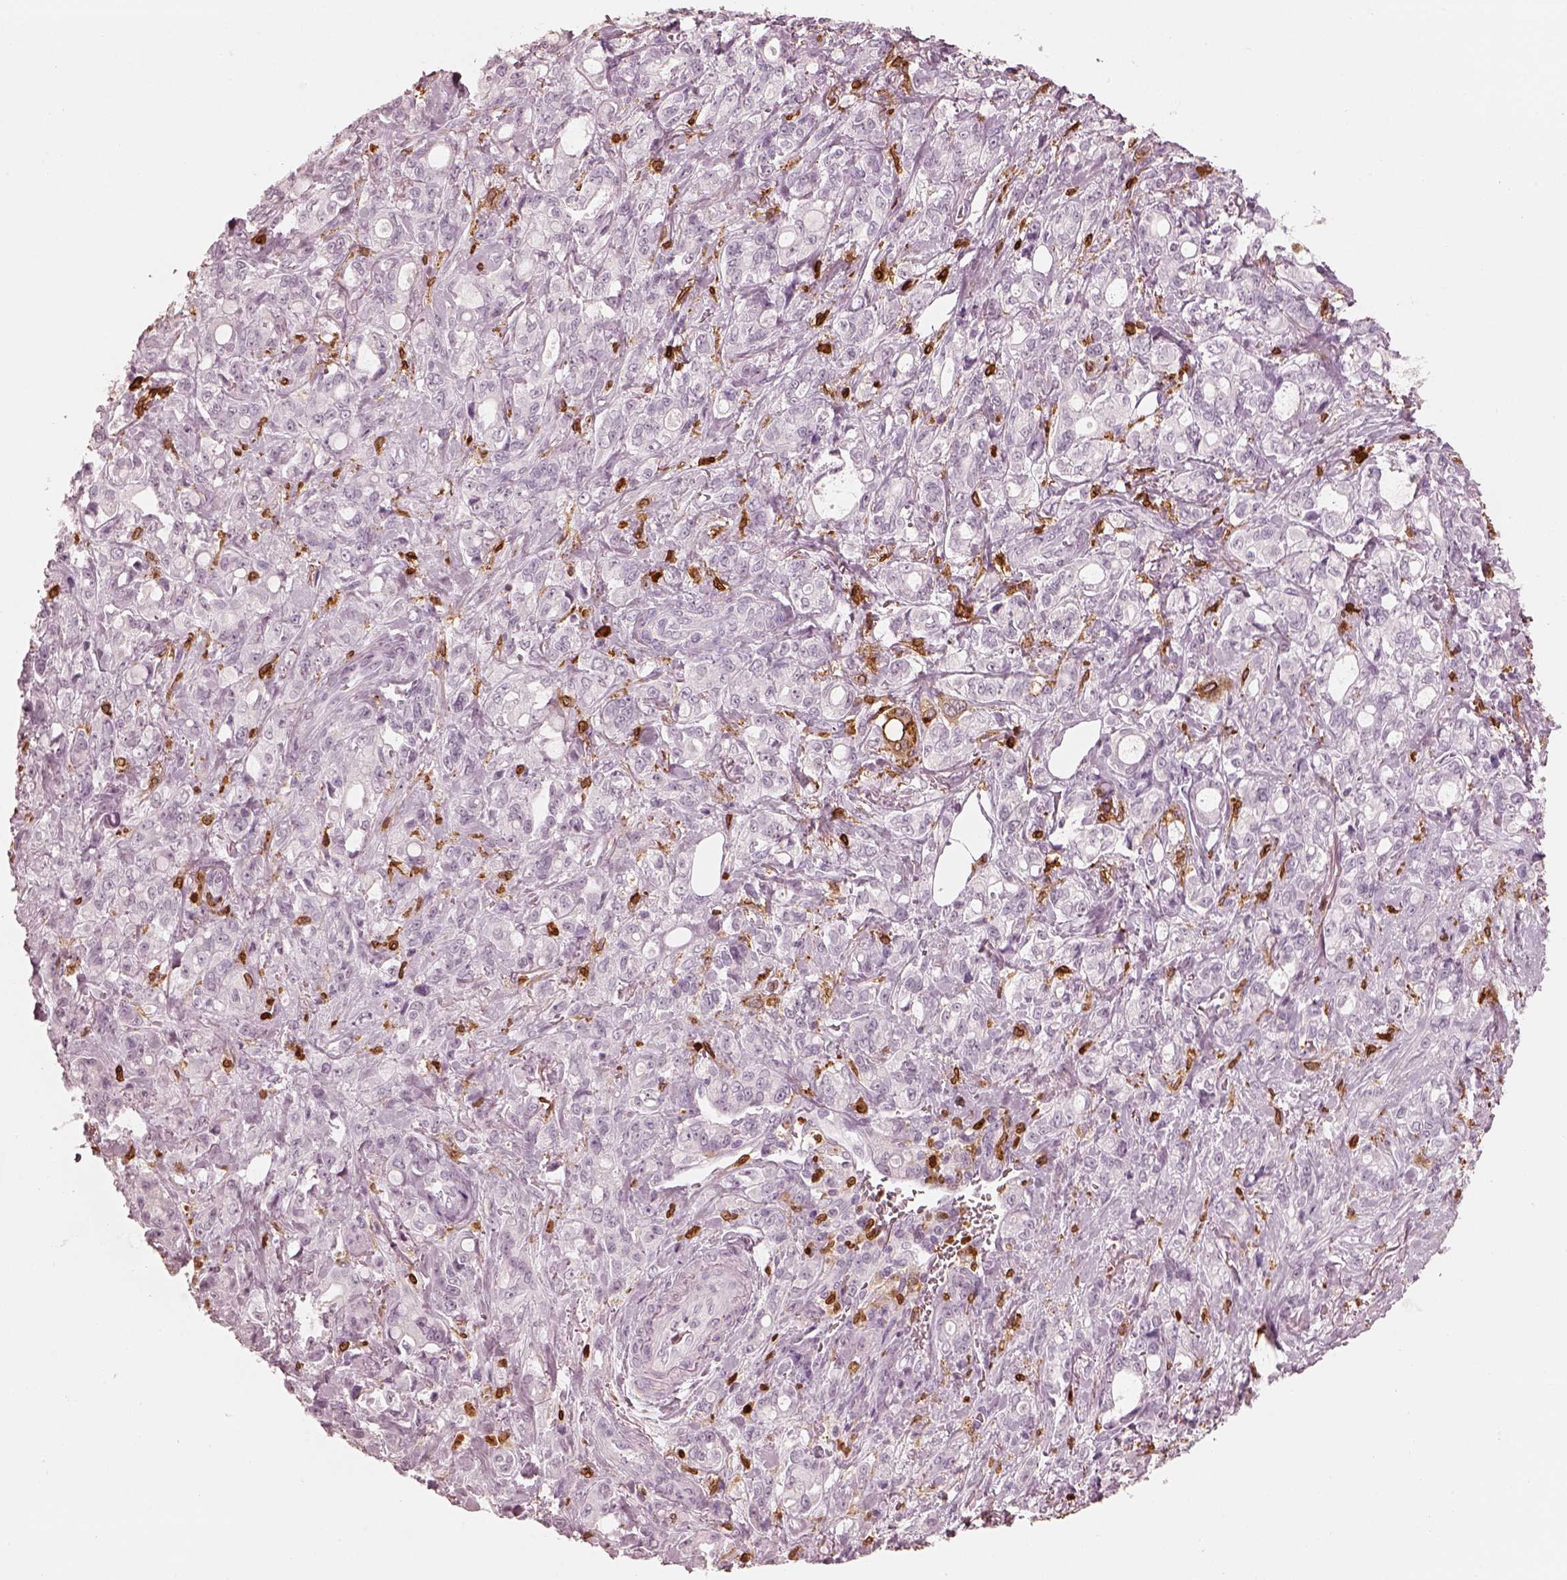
{"staining": {"intensity": "negative", "quantity": "none", "location": "none"}, "tissue": "stomach cancer", "cell_type": "Tumor cells", "image_type": "cancer", "snomed": [{"axis": "morphology", "description": "Adenocarcinoma, NOS"}, {"axis": "topography", "description": "Stomach"}], "caption": "Adenocarcinoma (stomach) was stained to show a protein in brown. There is no significant positivity in tumor cells.", "gene": "ALOX5", "patient": {"sex": "male", "age": 63}}